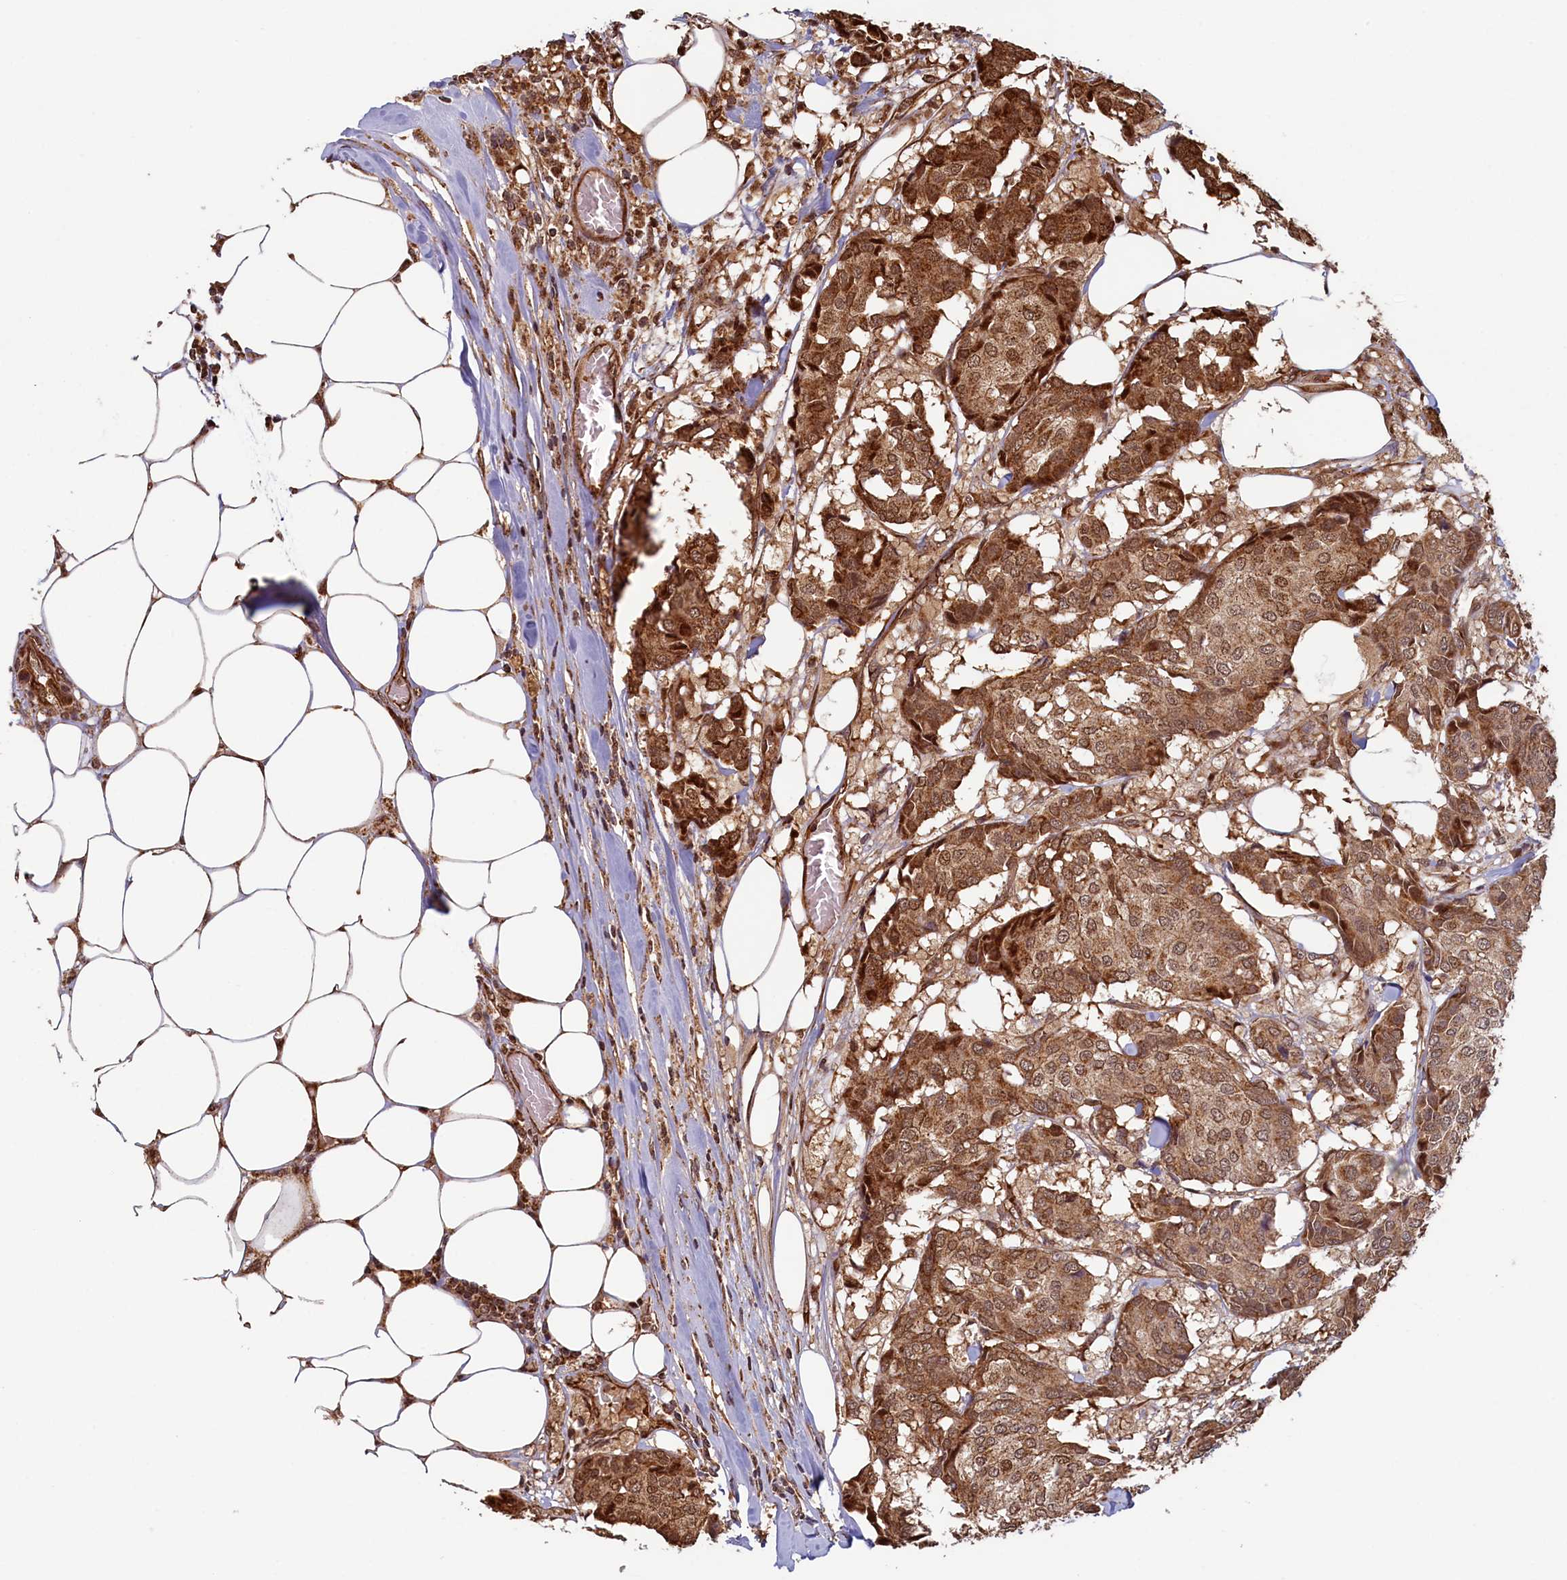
{"staining": {"intensity": "moderate", "quantity": ">75%", "location": "cytoplasmic/membranous,nuclear"}, "tissue": "breast cancer", "cell_type": "Tumor cells", "image_type": "cancer", "snomed": [{"axis": "morphology", "description": "Duct carcinoma"}, {"axis": "topography", "description": "Breast"}], "caption": "IHC (DAB) staining of human breast cancer (infiltrating ductal carcinoma) demonstrates moderate cytoplasmic/membranous and nuclear protein staining in approximately >75% of tumor cells. (Stains: DAB (3,3'-diaminobenzidine) in brown, nuclei in blue, Microscopy: brightfield microscopy at high magnification).", "gene": "ACSBG1", "patient": {"sex": "female", "age": 75}}